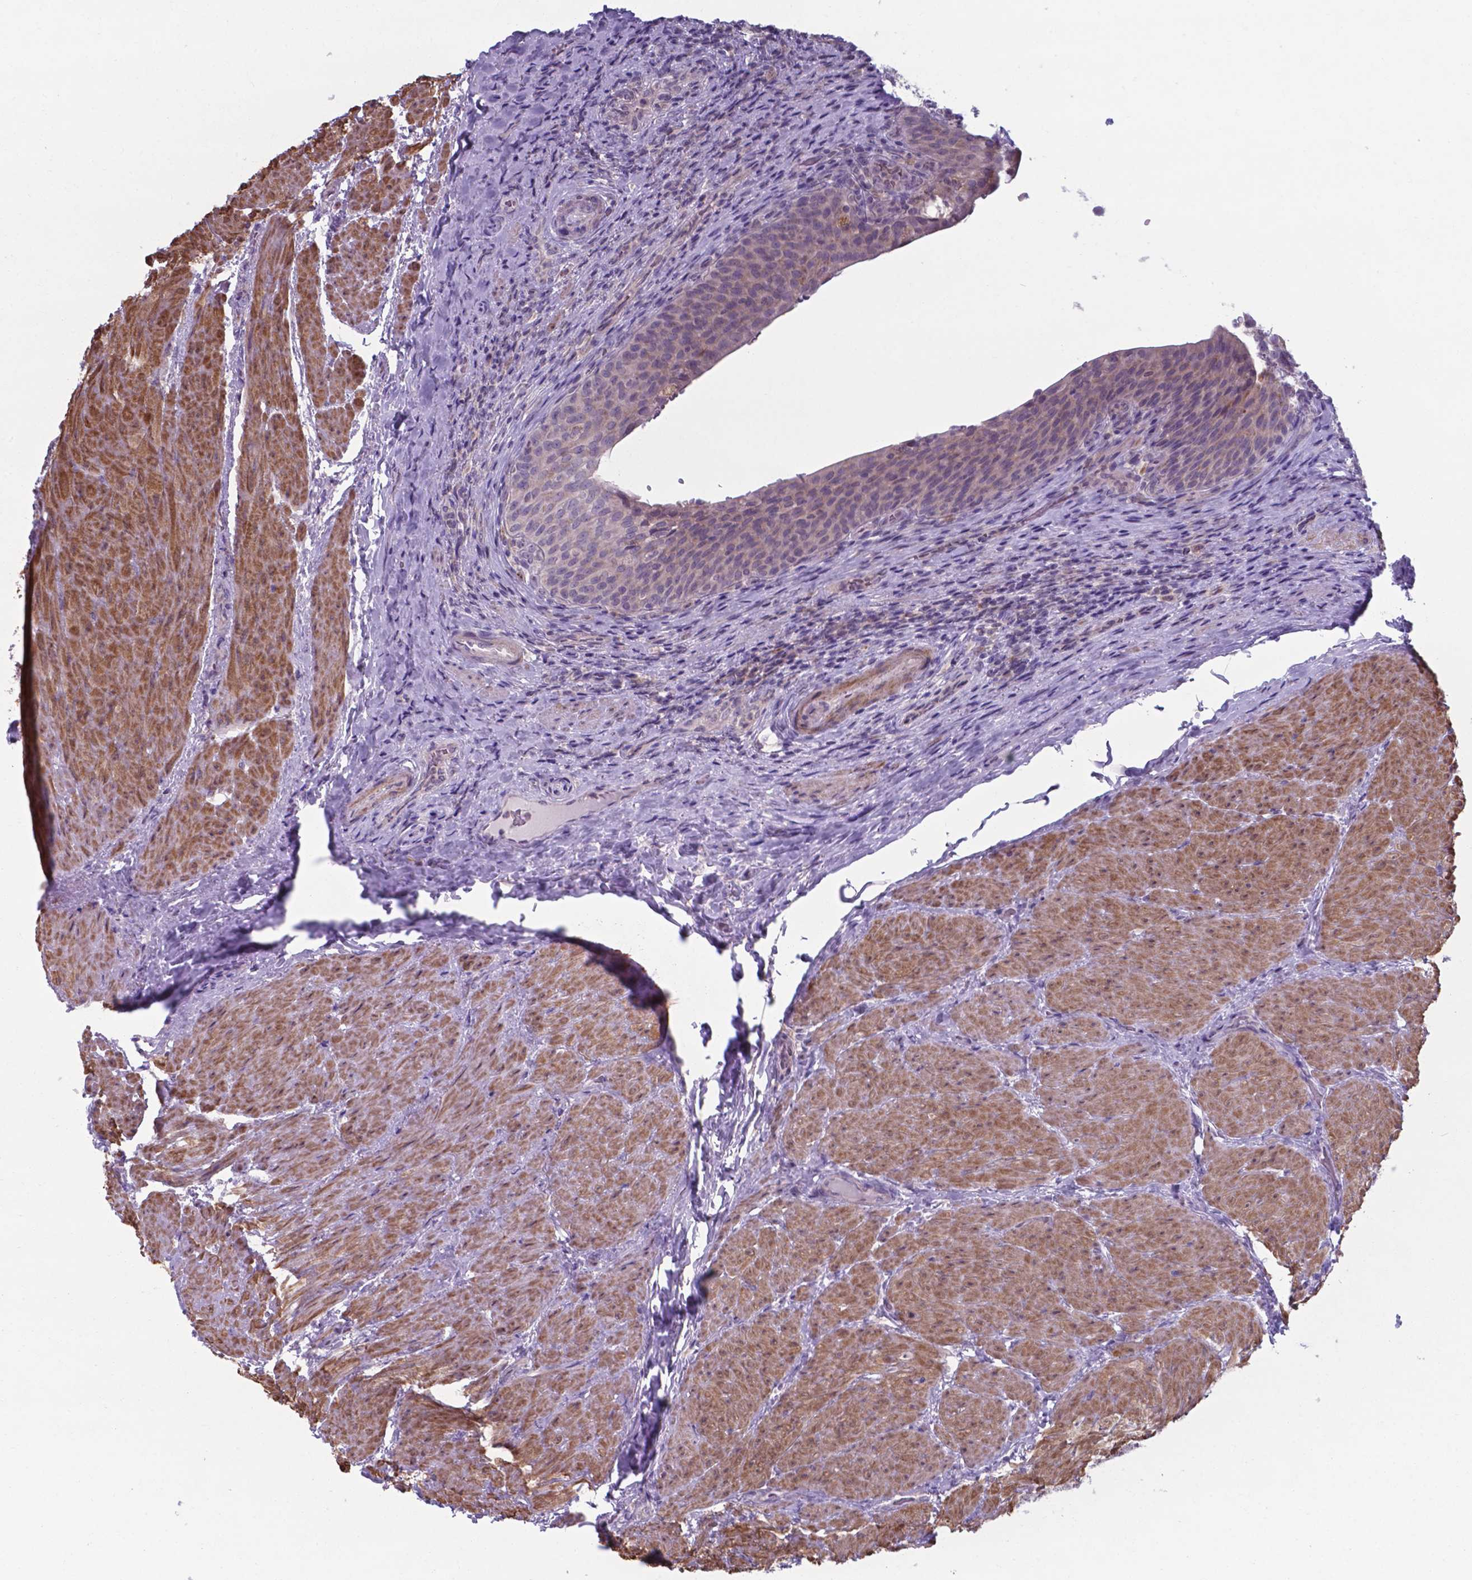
{"staining": {"intensity": "moderate", "quantity": "<25%", "location": "cytoplasmic/membranous"}, "tissue": "urinary bladder", "cell_type": "Urothelial cells", "image_type": "normal", "snomed": [{"axis": "morphology", "description": "Normal tissue, NOS"}, {"axis": "topography", "description": "Urinary bladder"}, {"axis": "topography", "description": "Peripheral nerve tissue"}], "caption": "Urothelial cells demonstrate low levels of moderate cytoplasmic/membranous expression in about <25% of cells in normal urinary bladder.", "gene": "AP5B1", "patient": {"sex": "male", "age": 66}}